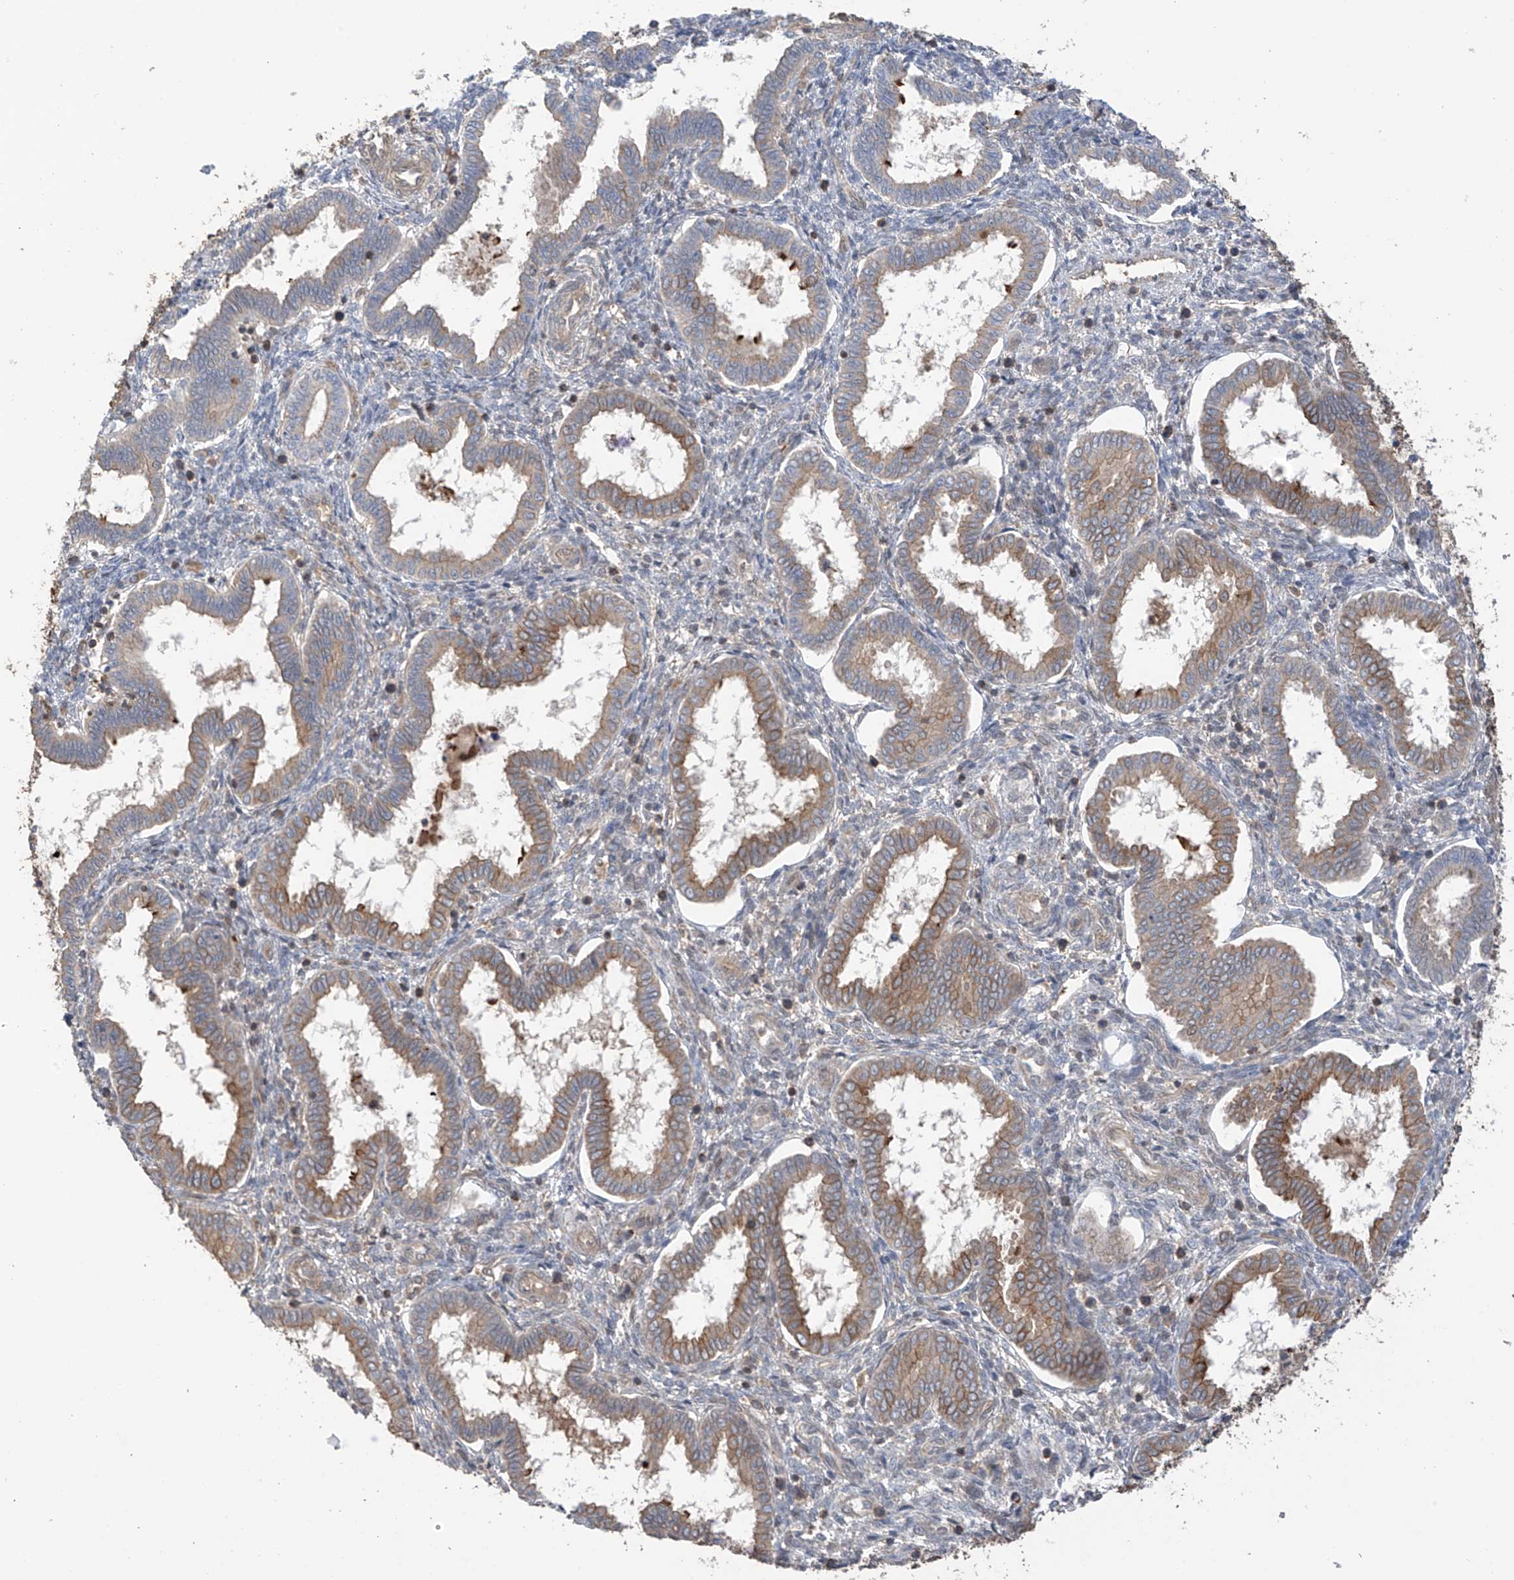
{"staining": {"intensity": "weak", "quantity": "<25%", "location": "cytoplasmic/membranous"}, "tissue": "endometrium", "cell_type": "Cells in endometrial stroma", "image_type": "normal", "snomed": [{"axis": "morphology", "description": "Normal tissue, NOS"}, {"axis": "topography", "description": "Endometrium"}], "caption": "Histopathology image shows no protein staining in cells in endometrial stroma of normal endometrium. Nuclei are stained in blue.", "gene": "RPAIN", "patient": {"sex": "female", "age": 24}}